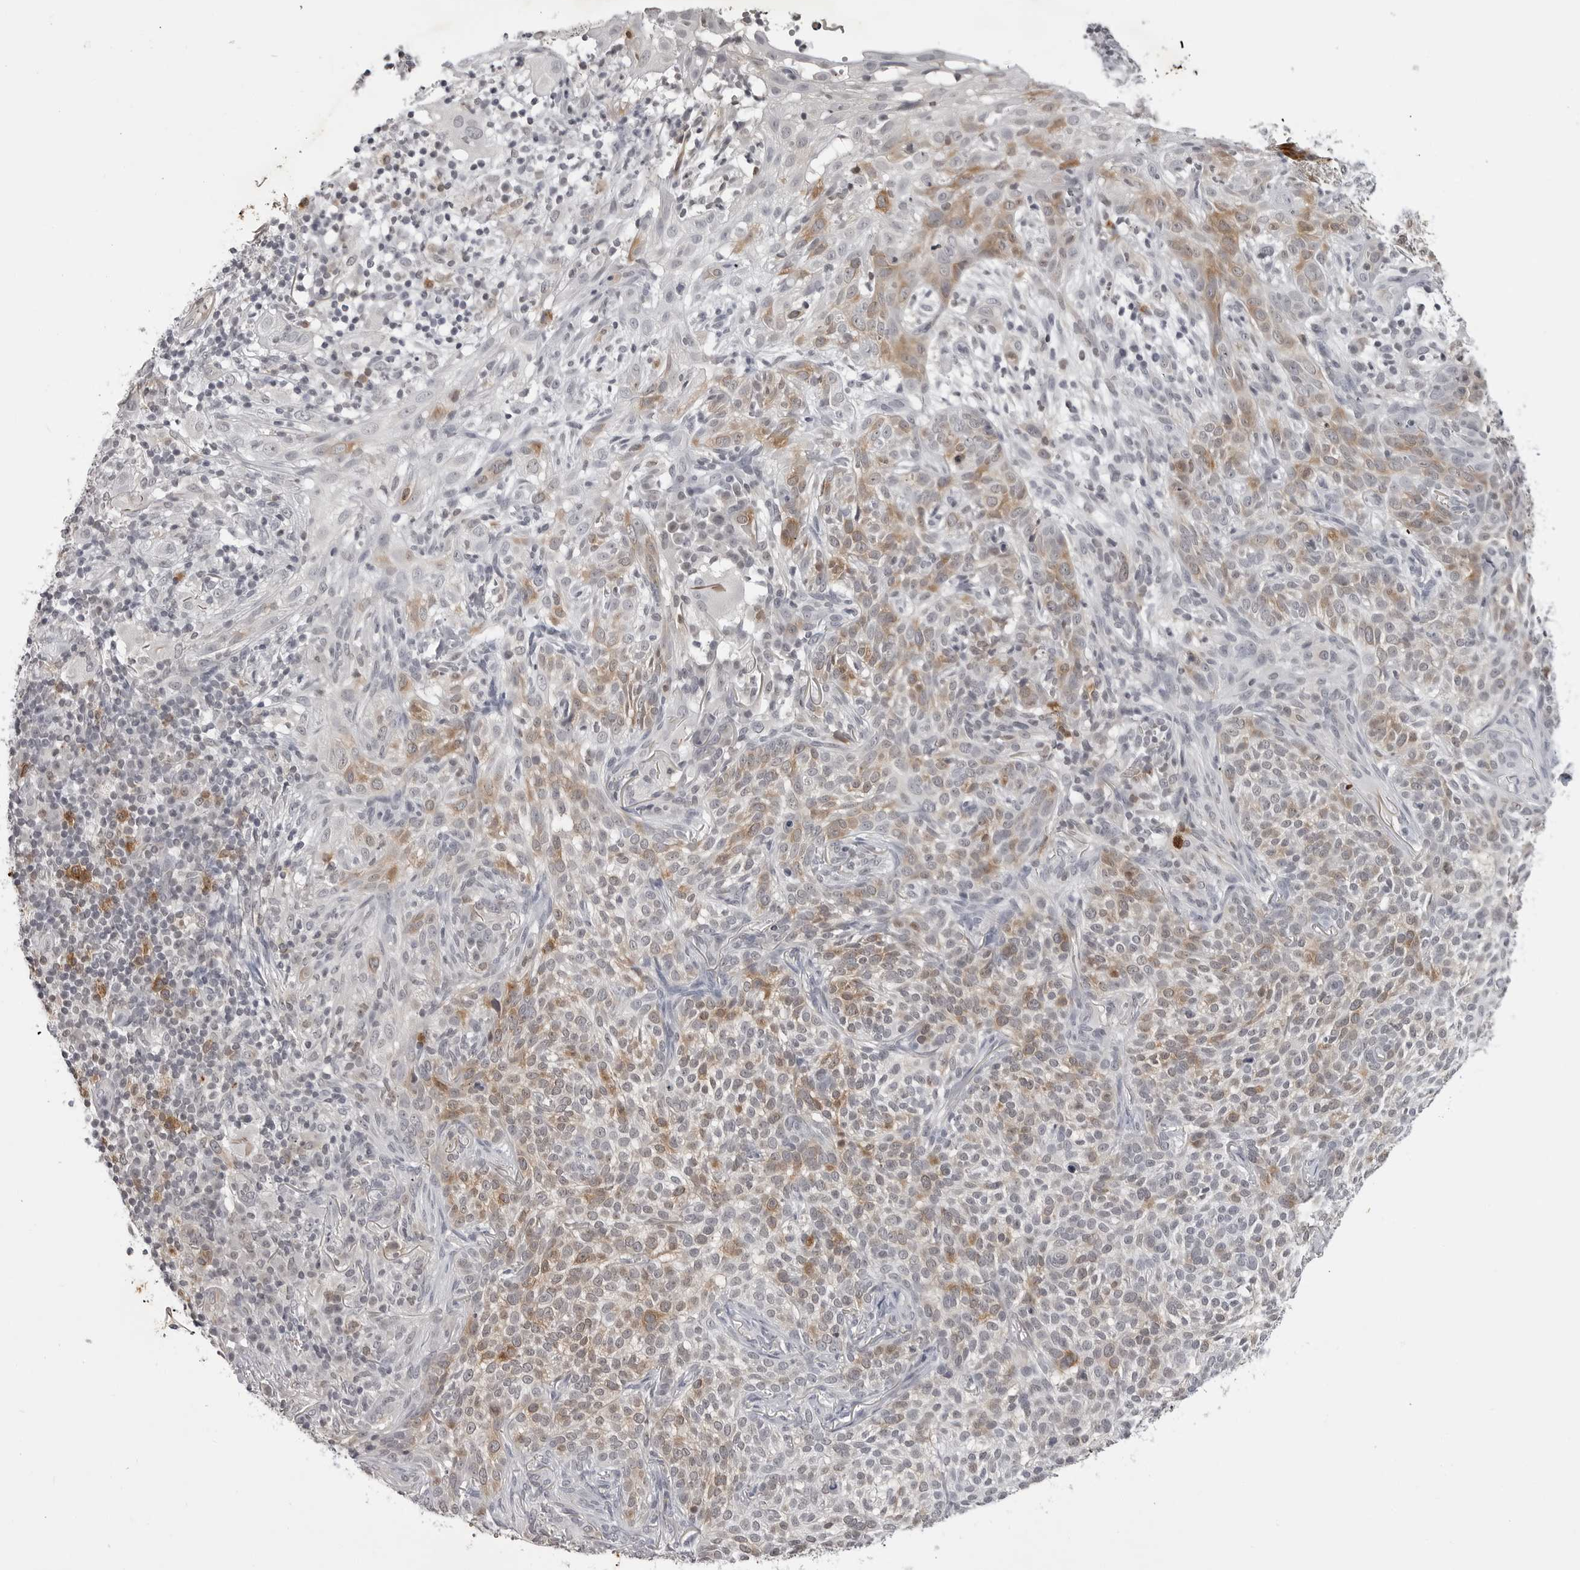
{"staining": {"intensity": "moderate", "quantity": "25%-75%", "location": "cytoplasmic/membranous"}, "tissue": "skin cancer", "cell_type": "Tumor cells", "image_type": "cancer", "snomed": [{"axis": "morphology", "description": "Basal cell carcinoma"}, {"axis": "topography", "description": "Skin"}], "caption": "The histopathology image shows a brown stain indicating the presence of a protein in the cytoplasmic/membranous of tumor cells in skin cancer.", "gene": "RRM1", "patient": {"sex": "female", "age": 64}}